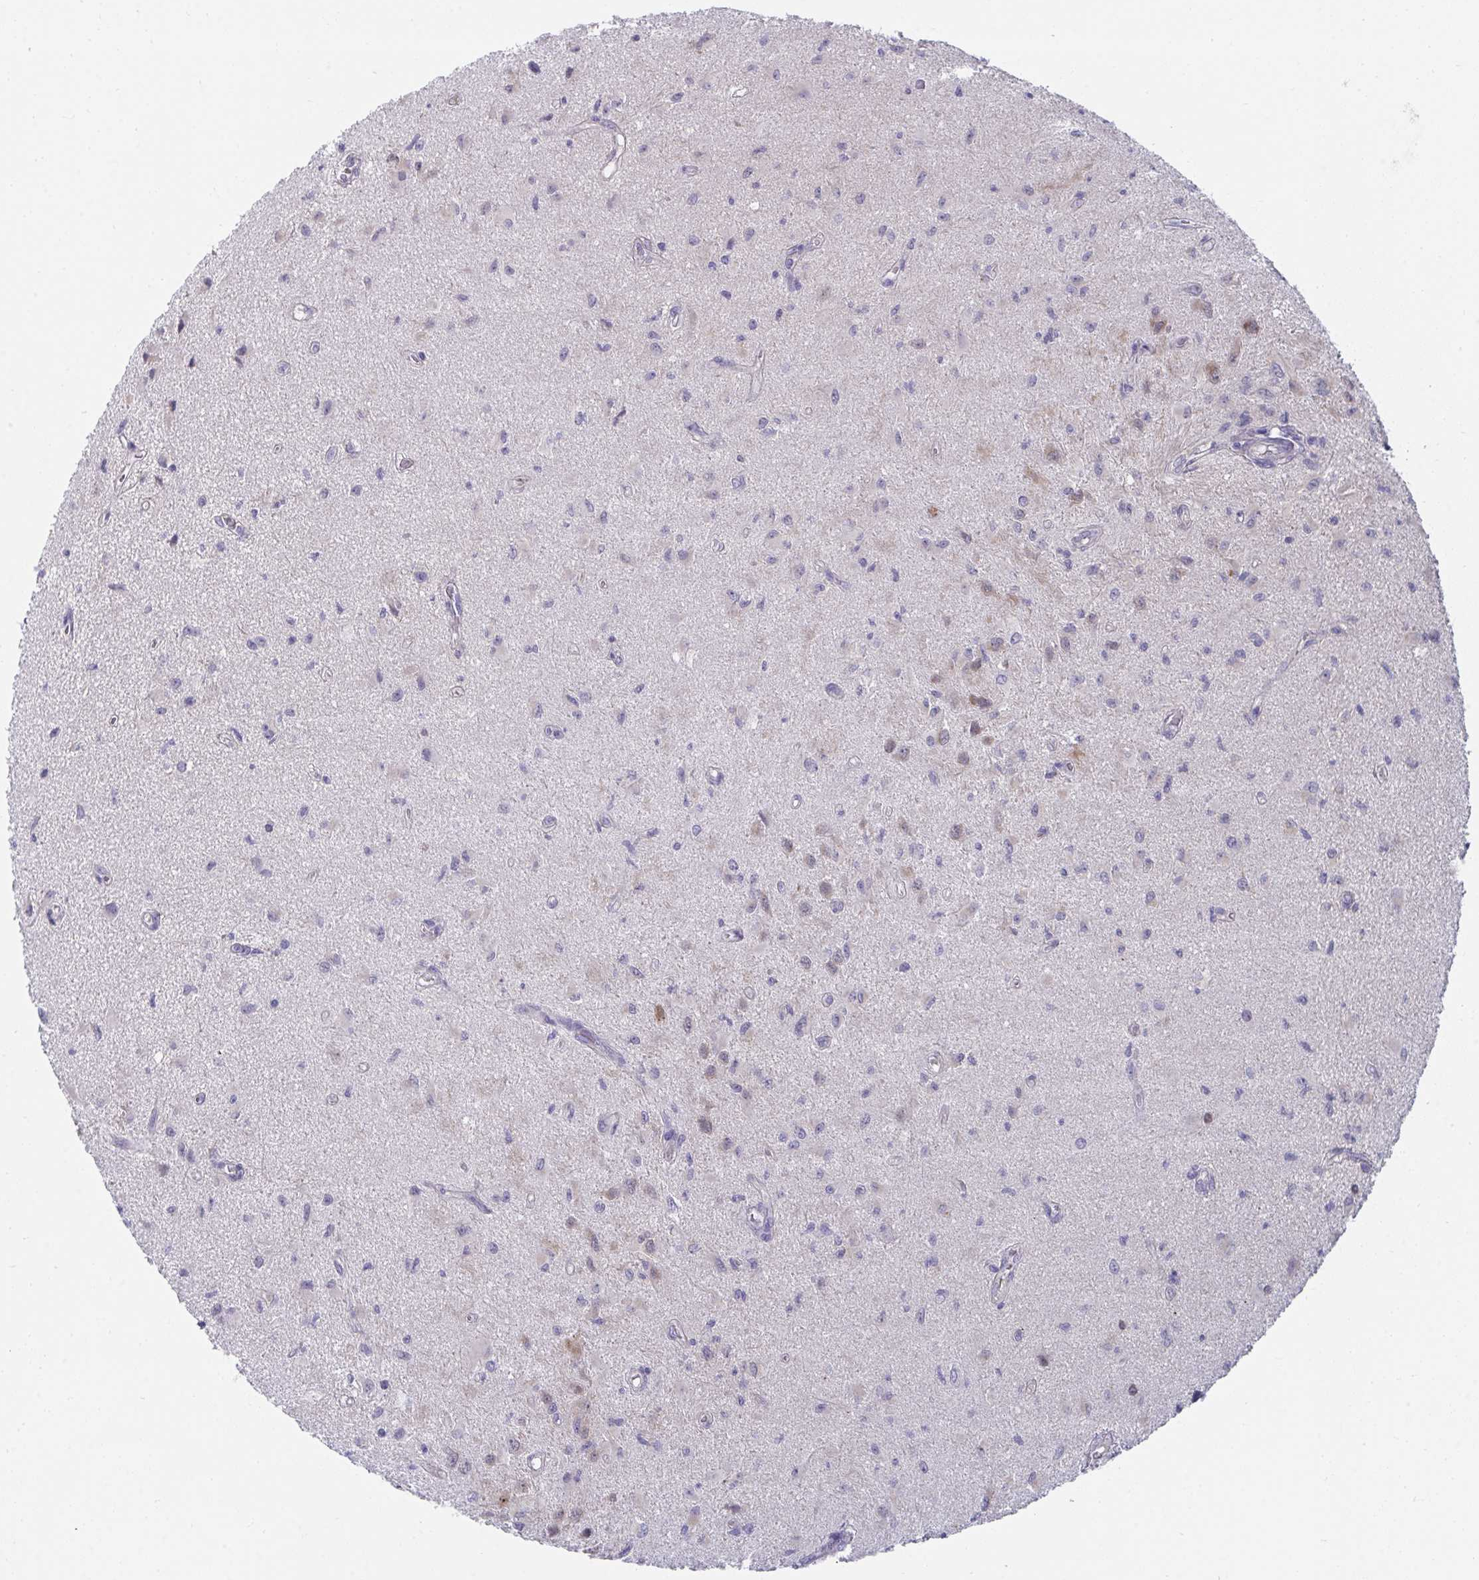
{"staining": {"intensity": "negative", "quantity": "none", "location": "none"}, "tissue": "glioma", "cell_type": "Tumor cells", "image_type": "cancer", "snomed": [{"axis": "morphology", "description": "Glioma, malignant, High grade"}, {"axis": "topography", "description": "Brain"}], "caption": "An immunohistochemistry histopathology image of glioma is shown. There is no staining in tumor cells of glioma.", "gene": "SLAMF7", "patient": {"sex": "male", "age": 67}}